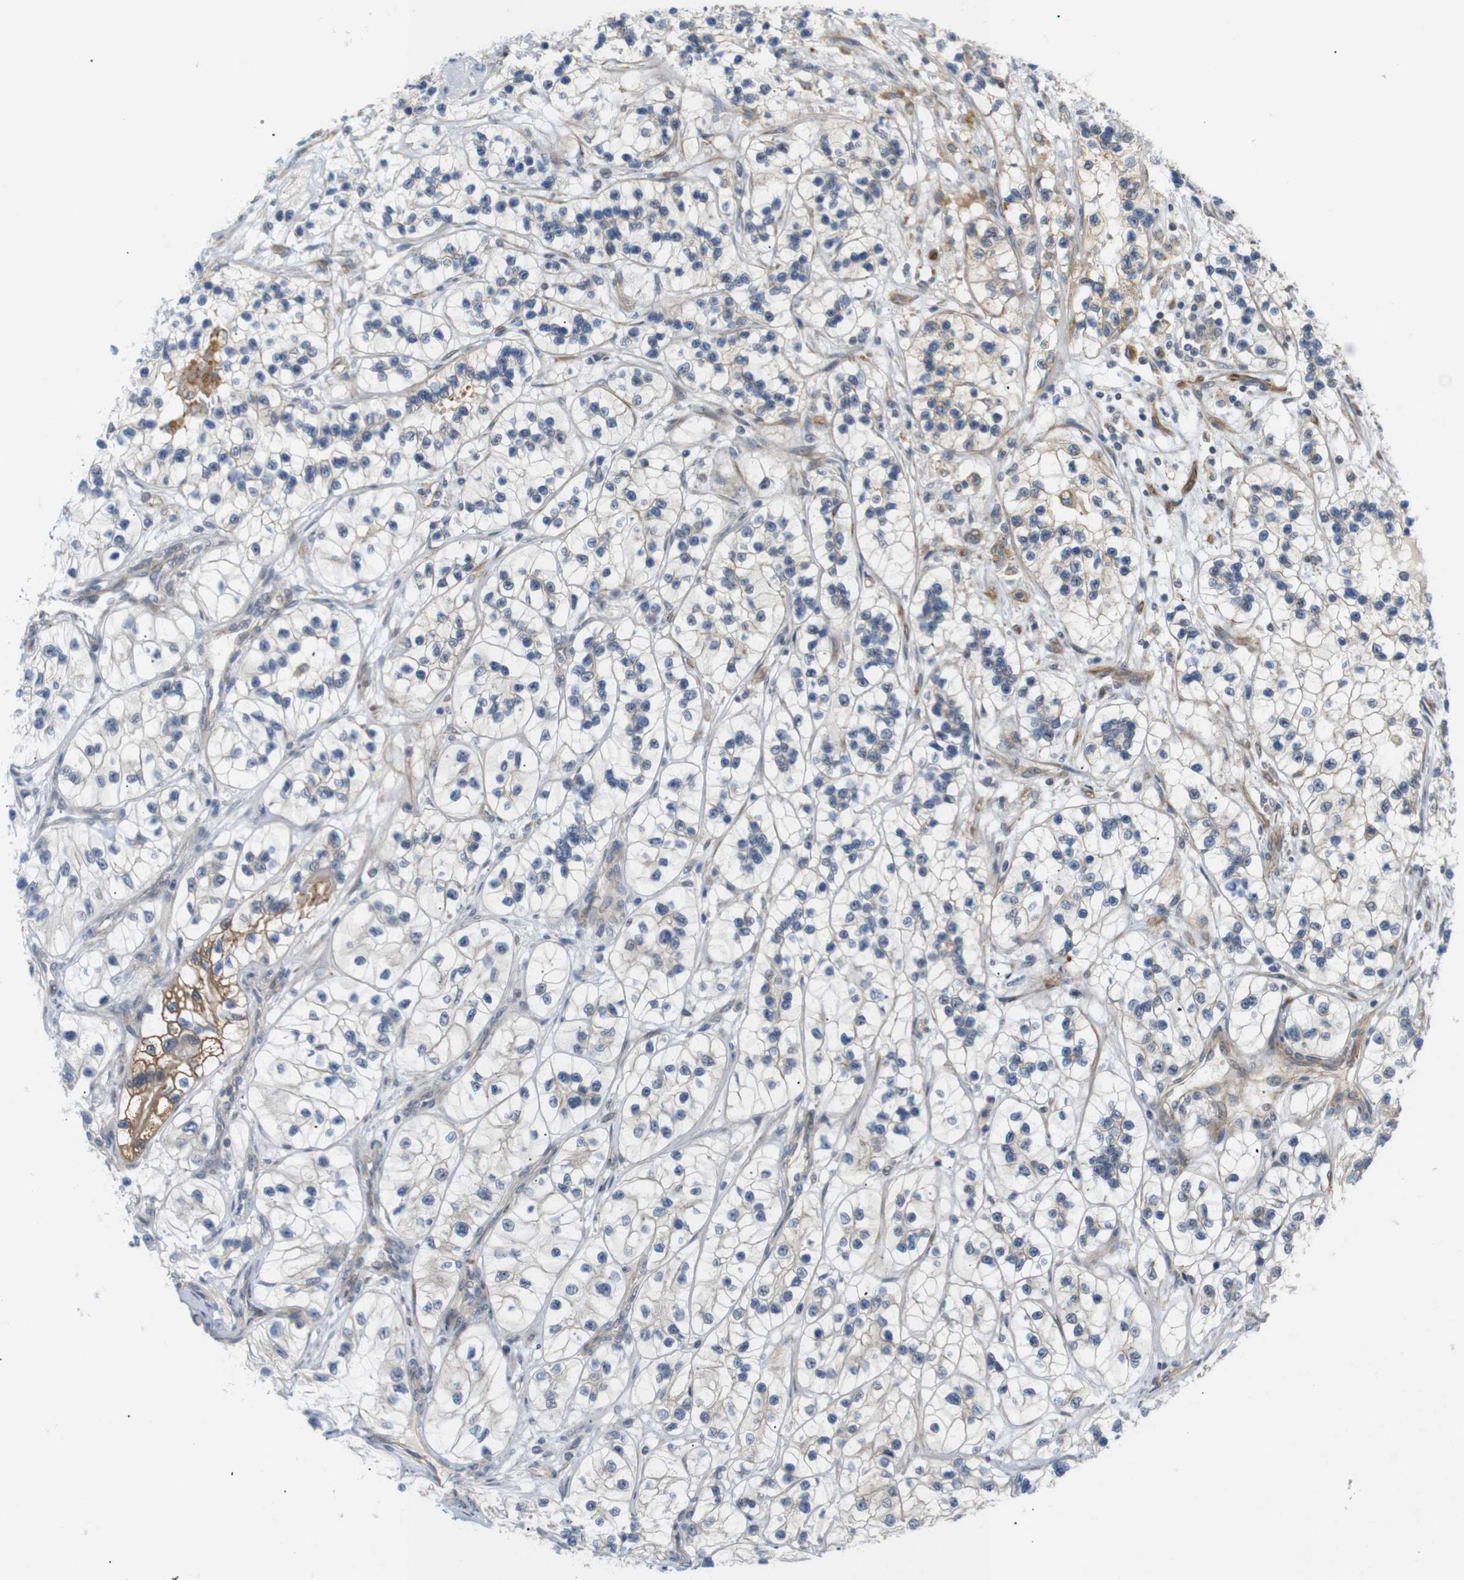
{"staining": {"intensity": "negative", "quantity": "none", "location": "none"}, "tissue": "renal cancer", "cell_type": "Tumor cells", "image_type": "cancer", "snomed": [{"axis": "morphology", "description": "Adenocarcinoma, NOS"}, {"axis": "topography", "description": "Kidney"}], "caption": "High power microscopy image of an IHC histopathology image of renal adenocarcinoma, revealing no significant expression in tumor cells.", "gene": "RPTOR", "patient": {"sex": "female", "age": 57}}